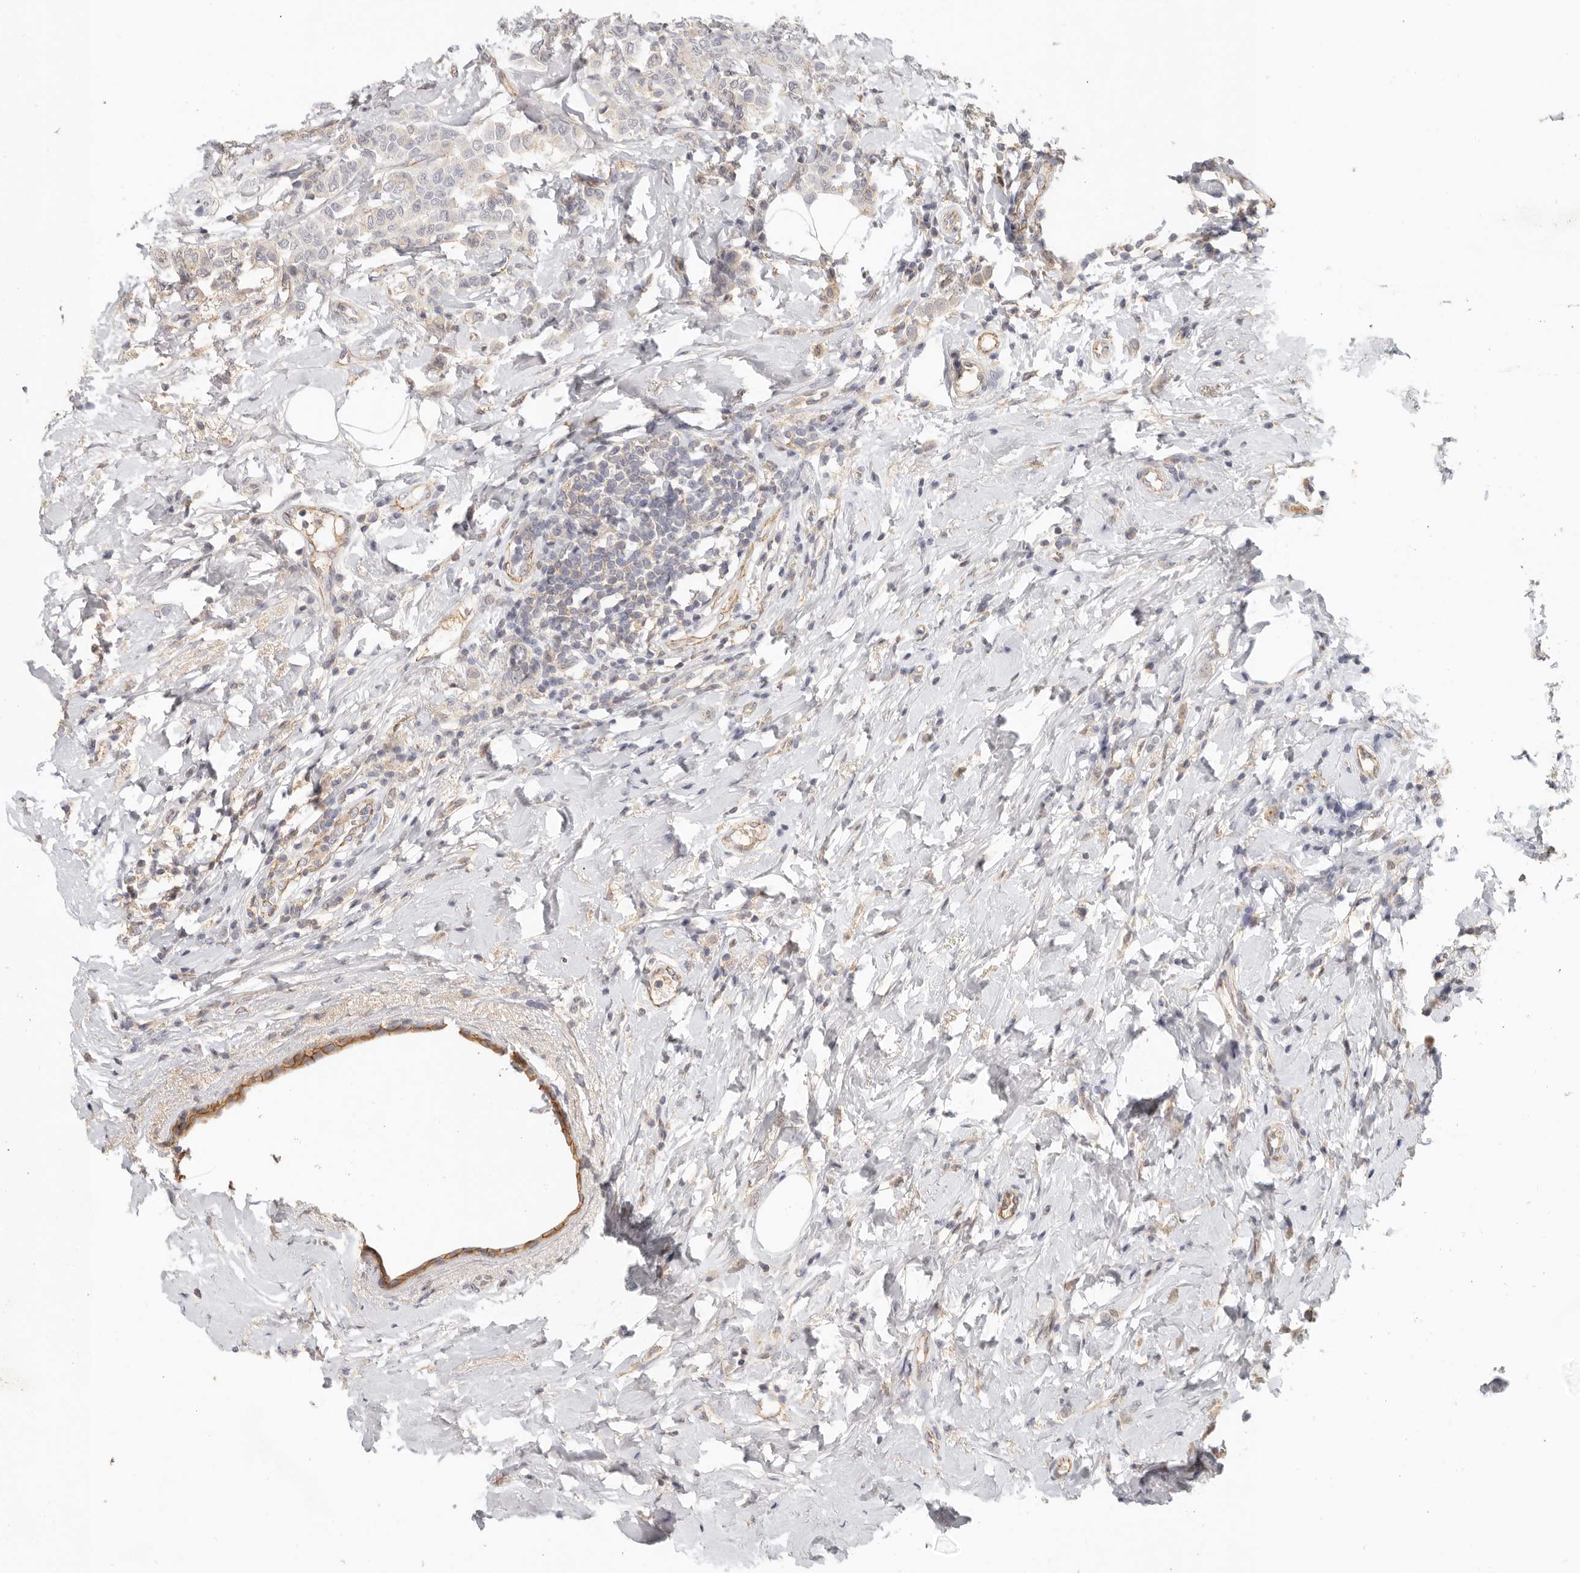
{"staining": {"intensity": "weak", "quantity": "25%-75%", "location": "cytoplasmic/membranous"}, "tissue": "breast cancer", "cell_type": "Tumor cells", "image_type": "cancer", "snomed": [{"axis": "morphology", "description": "Lobular carcinoma"}, {"axis": "topography", "description": "Breast"}], "caption": "DAB immunohistochemical staining of human breast cancer demonstrates weak cytoplasmic/membranous protein expression in approximately 25%-75% of tumor cells. (IHC, brightfield microscopy, high magnification).", "gene": "ANXA9", "patient": {"sex": "female", "age": 47}}